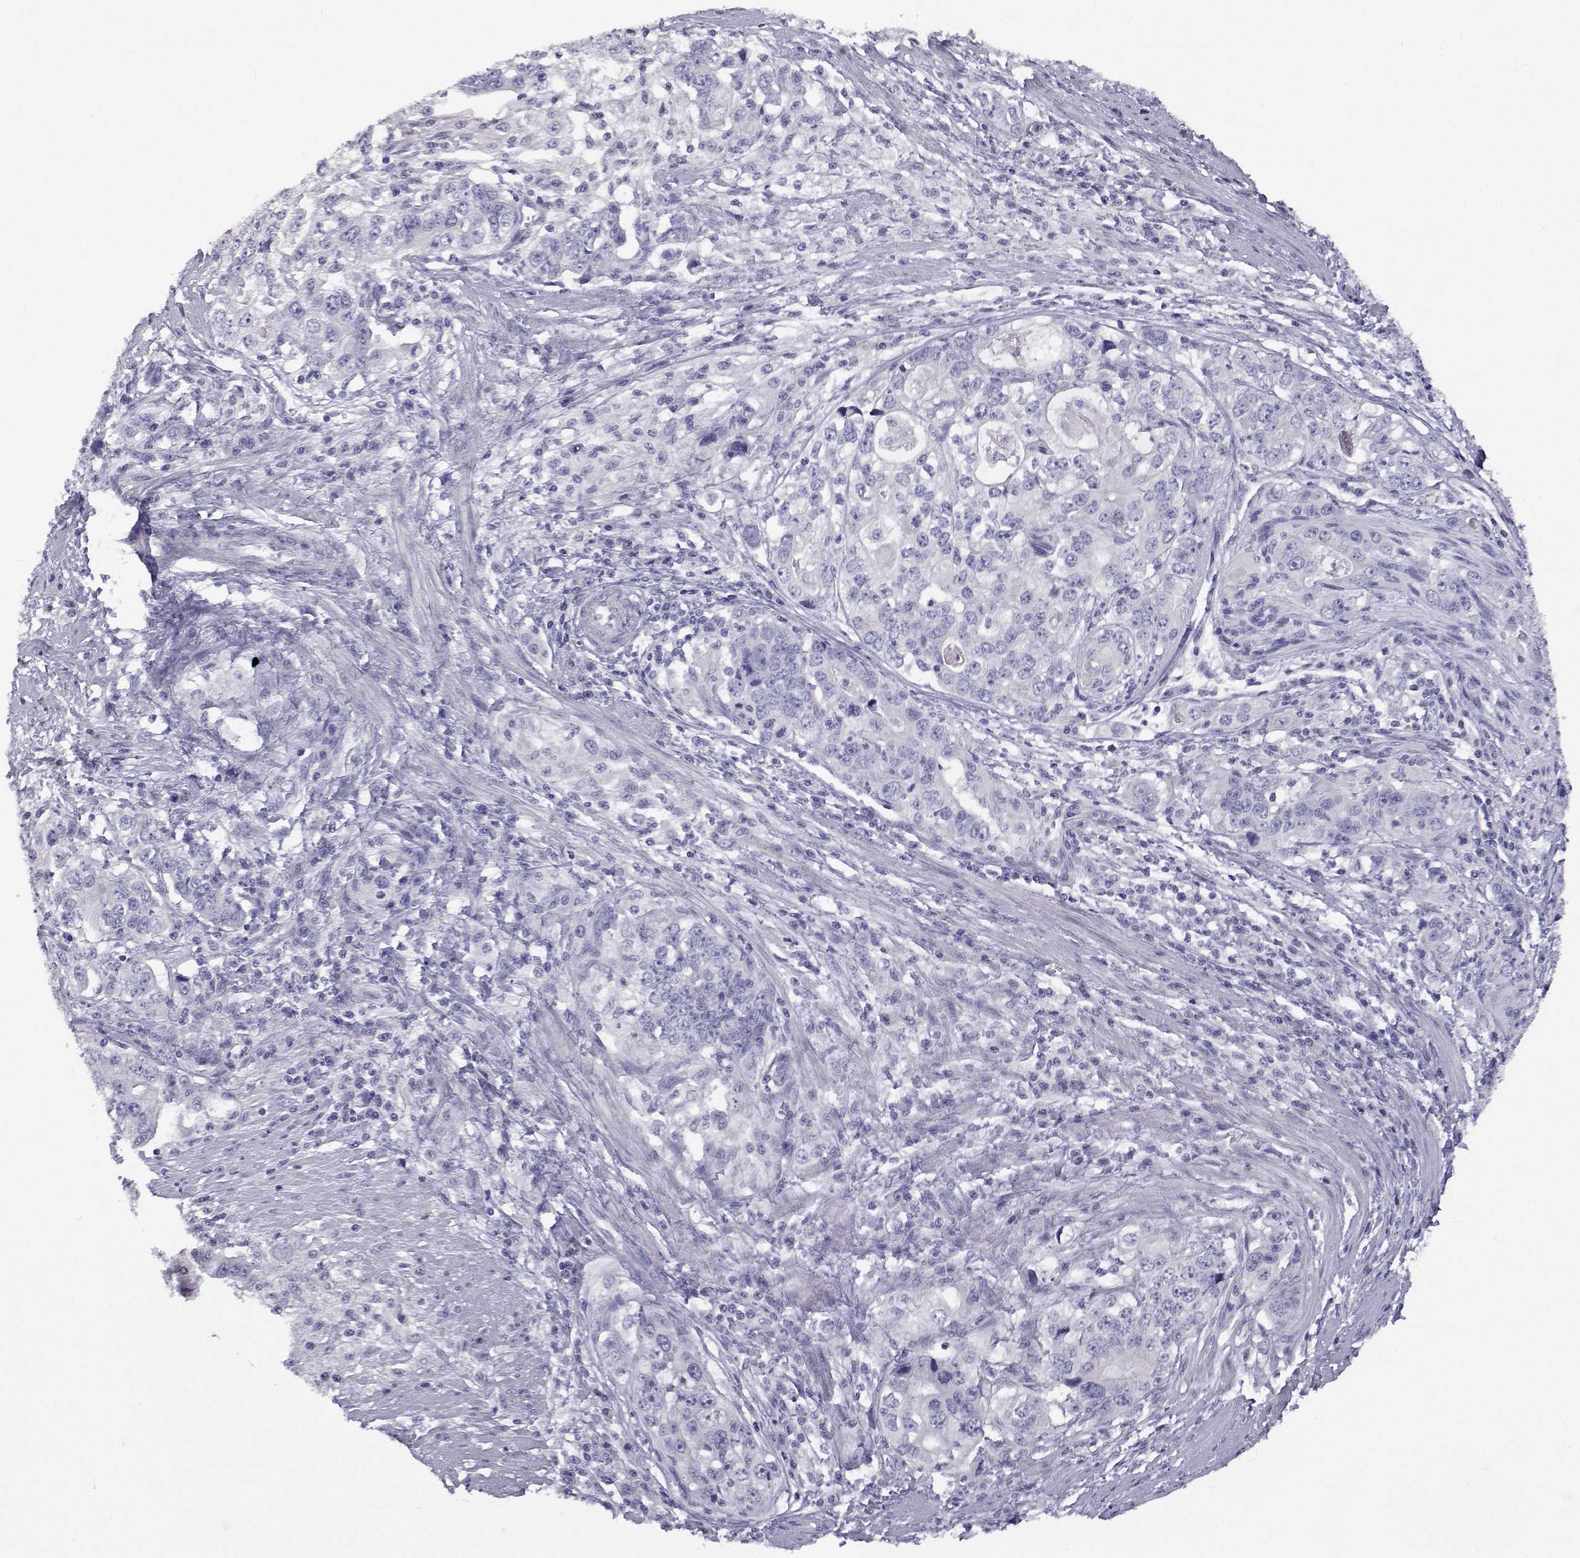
{"staining": {"intensity": "negative", "quantity": "none", "location": "none"}, "tissue": "stomach cancer", "cell_type": "Tumor cells", "image_type": "cancer", "snomed": [{"axis": "morphology", "description": "Adenocarcinoma, NOS"}, {"axis": "topography", "description": "Stomach, lower"}], "caption": "Immunohistochemistry (IHC) of human stomach cancer reveals no staining in tumor cells.", "gene": "ANKRD65", "patient": {"sex": "female", "age": 72}}